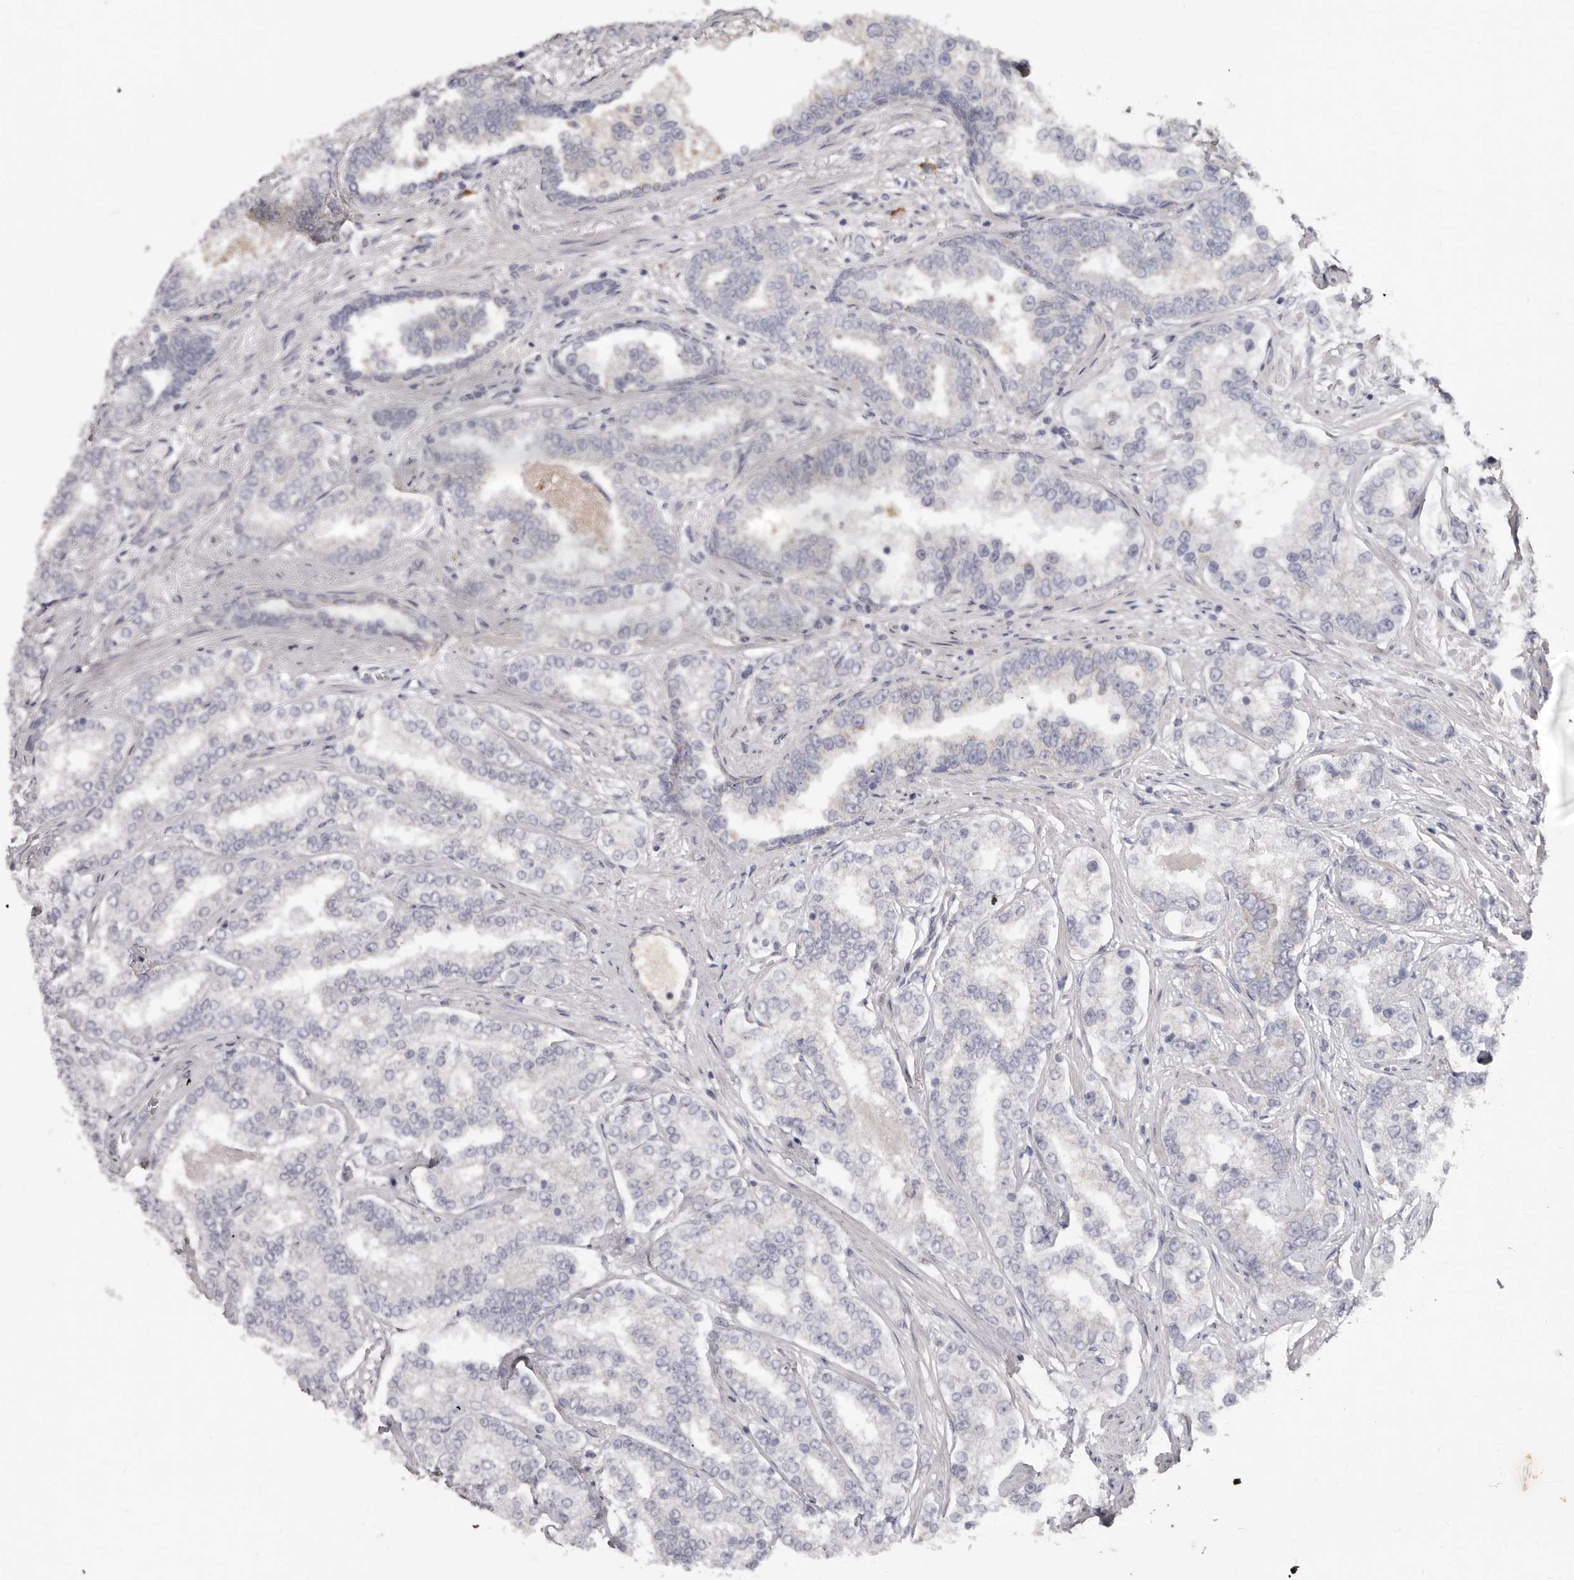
{"staining": {"intensity": "negative", "quantity": "none", "location": "none"}, "tissue": "prostate cancer", "cell_type": "Tumor cells", "image_type": "cancer", "snomed": [{"axis": "morphology", "description": "Normal tissue, NOS"}, {"axis": "morphology", "description": "Adenocarcinoma, High grade"}, {"axis": "topography", "description": "Prostate"}], "caption": "Tumor cells show no significant protein staining in high-grade adenocarcinoma (prostate). The staining was performed using DAB to visualize the protein expression in brown, while the nuclei were stained in blue with hematoxylin (Magnification: 20x).", "gene": "SPTA1", "patient": {"sex": "male", "age": 83}}